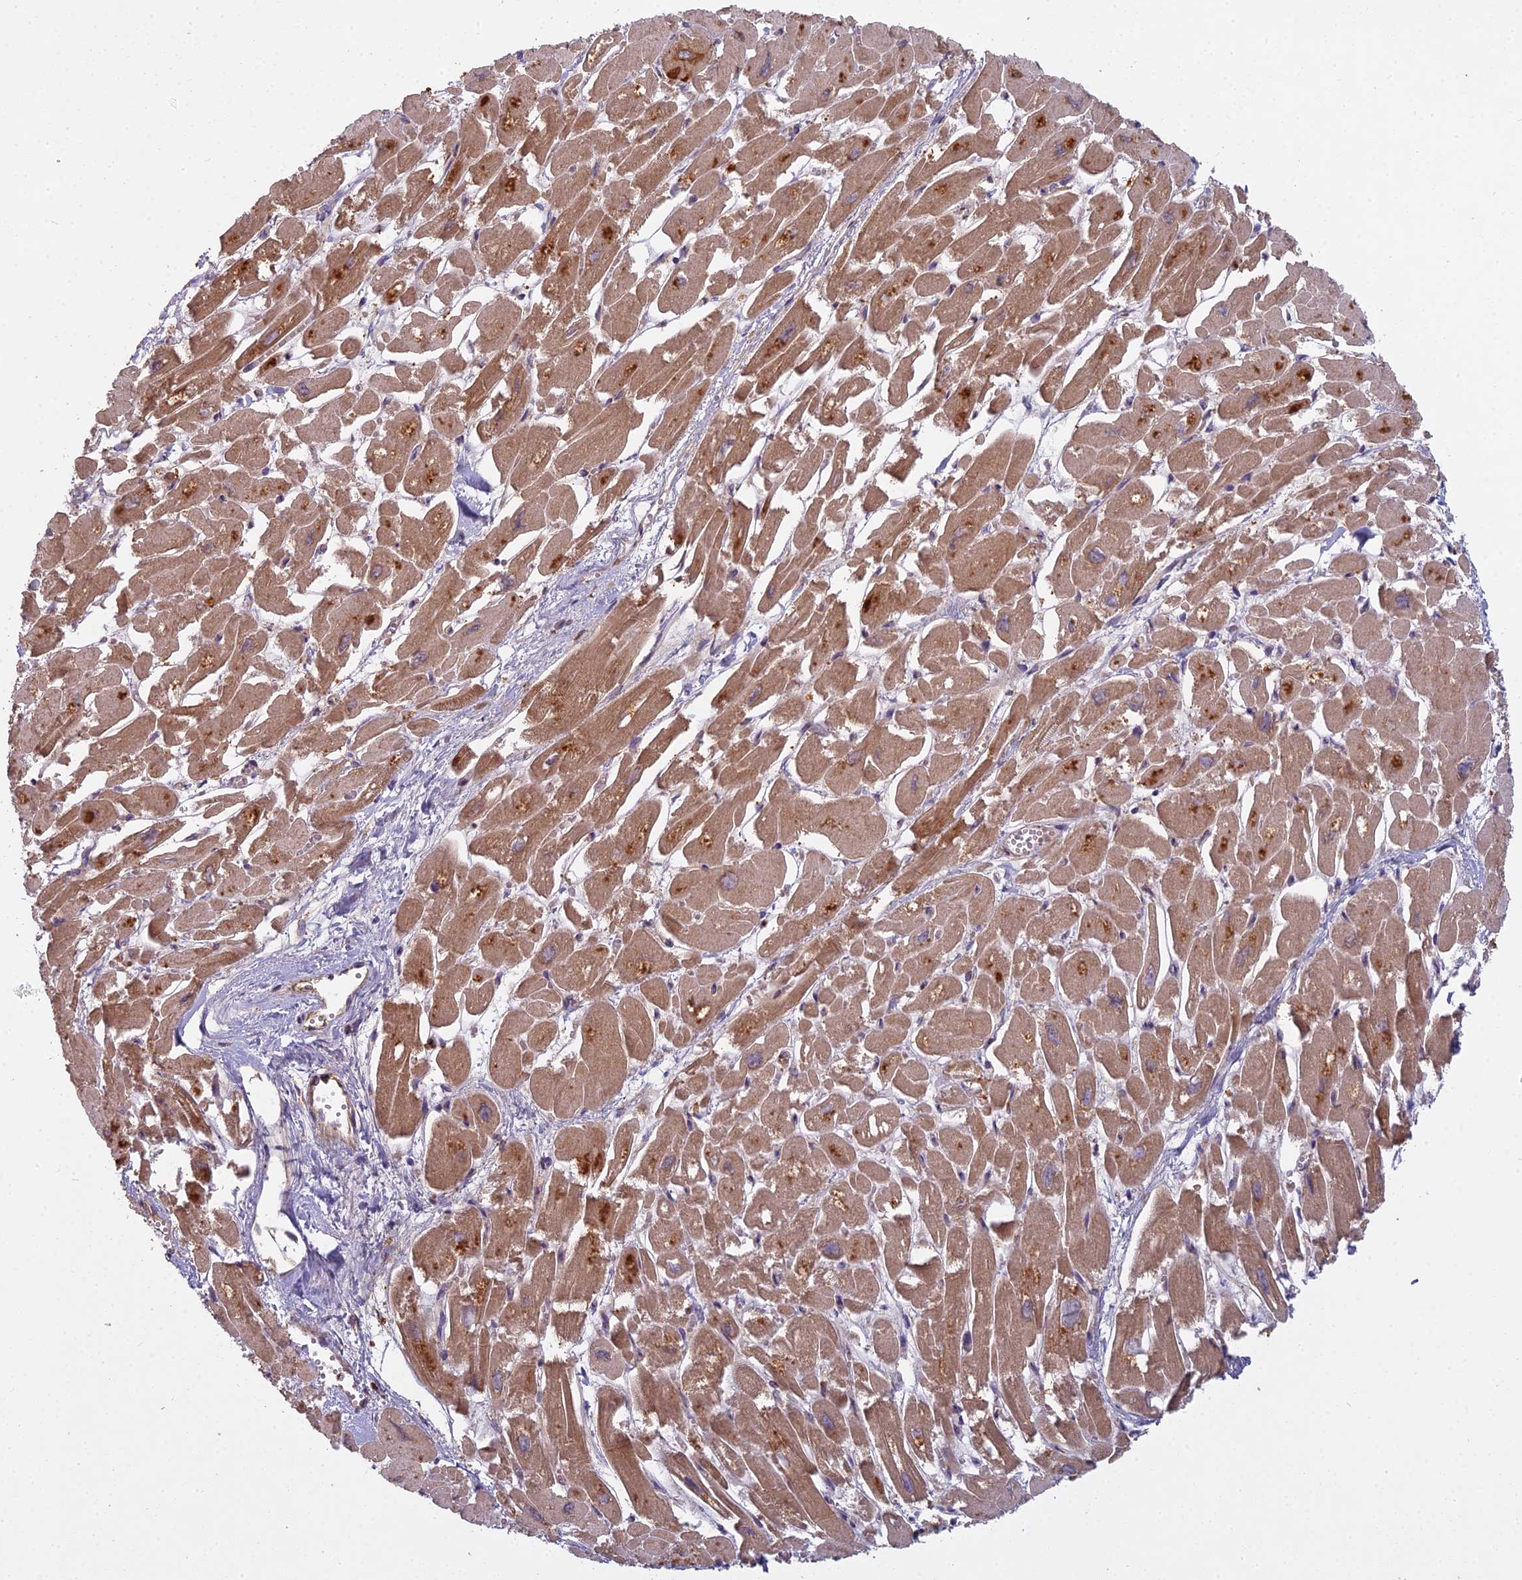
{"staining": {"intensity": "moderate", "quantity": ">75%", "location": "cytoplasmic/membranous"}, "tissue": "heart muscle", "cell_type": "Cardiomyocytes", "image_type": "normal", "snomed": [{"axis": "morphology", "description": "Normal tissue, NOS"}, {"axis": "topography", "description": "Heart"}], "caption": "An image of human heart muscle stained for a protein exhibits moderate cytoplasmic/membranous brown staining in cardiomyocytes. The staining was performed using DAB to visualize the protein expression in brown, while the nuclei were stained in blue with hematoxylin (Magnification: 20x).", "gene": "CCDC167", "patient": {"sex": "male", "age": 54}}